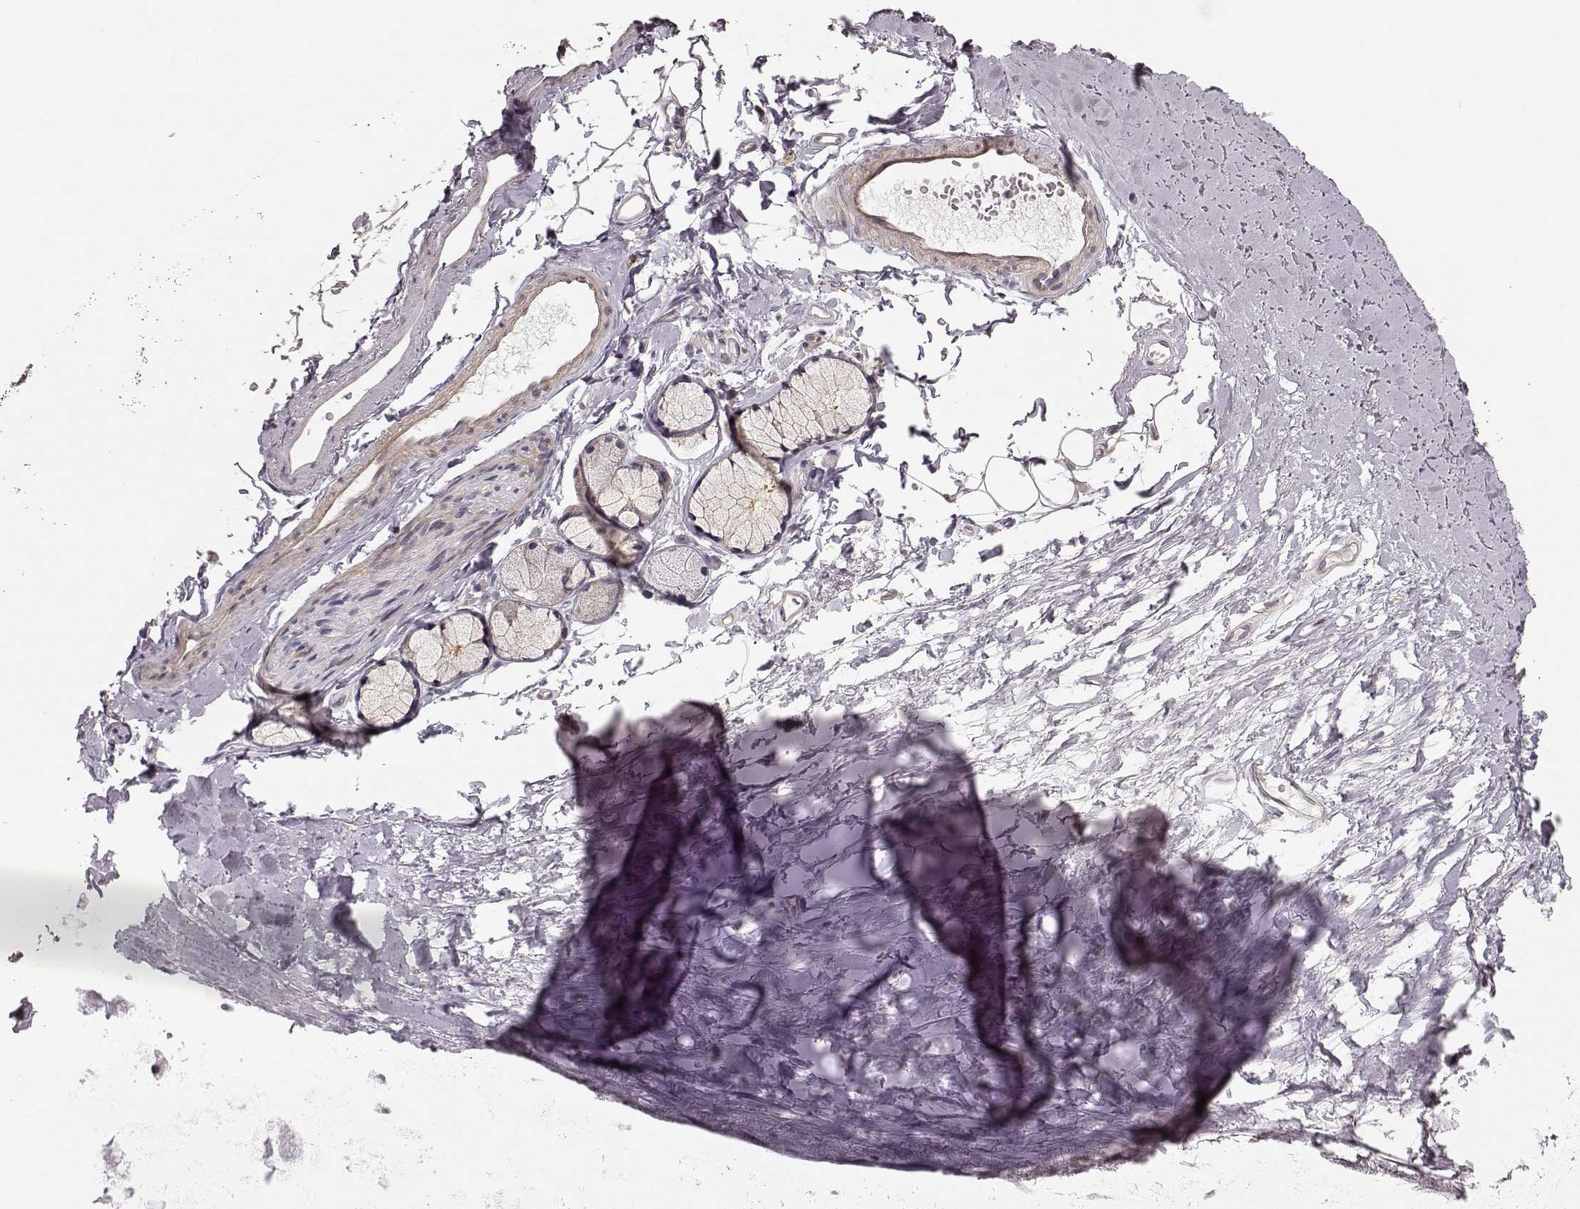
{"staining": {"intensity": "negative", "quantity": "none", "location": "none"}, "tissue": "adipose tissue", "cell_type": "Adipocytes", "image_type": "normal", "snomed": [{"axis": "morphology", "description": "Normal tissue, NOS"}, {"axis": "morphology", "description": "Squamous cell carcinoma, NOS"}, {"axis": "topography", "description": "Cartilage tissue"}, {"axis": "topography", "description": "Bronchus"}], "caption": "A micrograph of adipose tissue stained for a protein reveals no brown staining in adipocytes. (Stains: DAB immunohistochemistry (IHC) with hematoxylin counter stain, Microscopy: brightfield microscopy at high magnification).", "gene": "GPR50", "patient": {"sex": "male", "age": 72}}